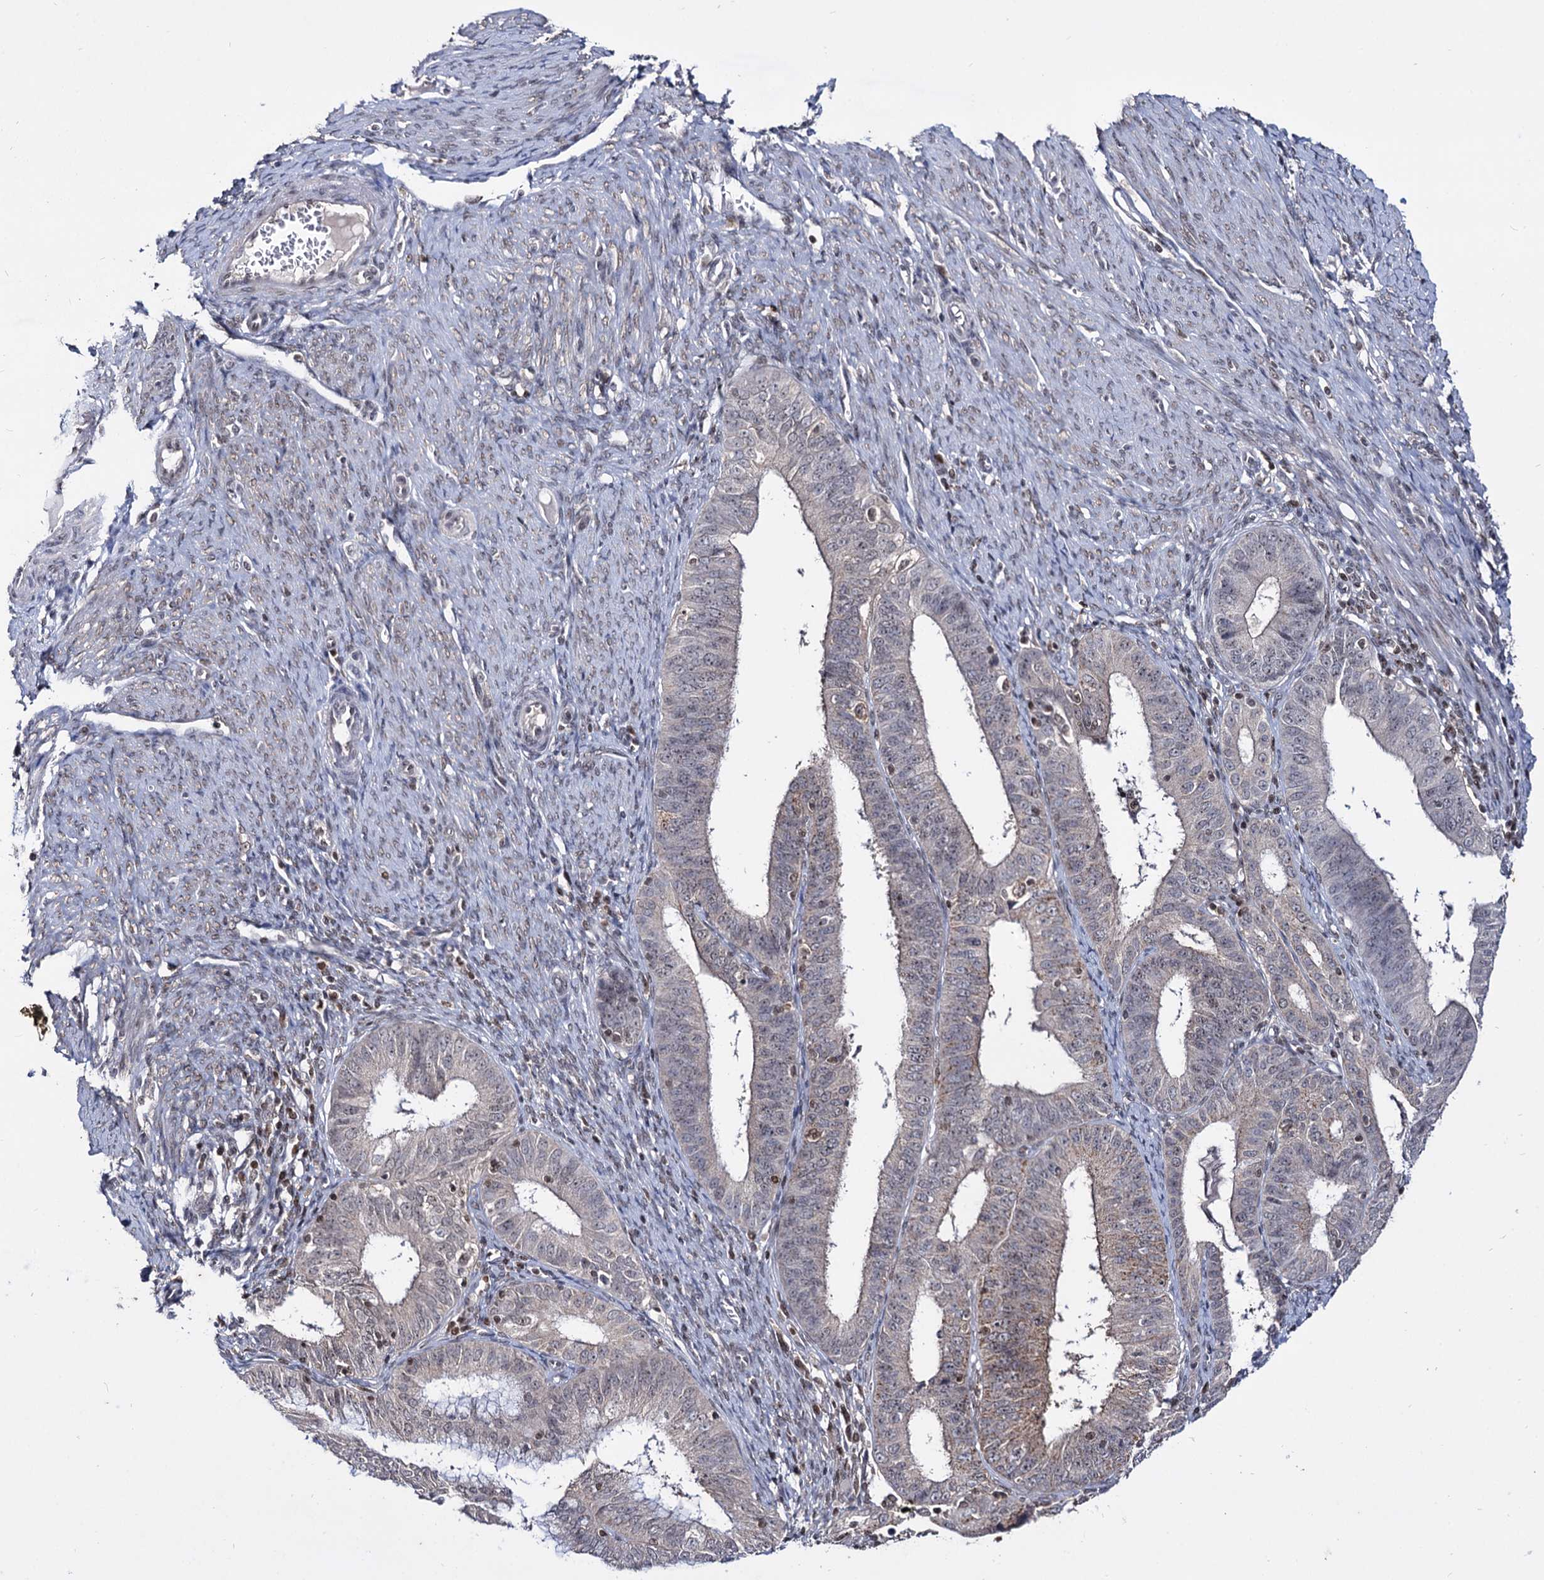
{"staining": {"intensity": "weak", "quantity": "<25%", "location": "cytoplasmic/membranous"}, "tissue": "endometrial cancer", "cell_type": "Tumor cells", "image_type": "cancer", "snomed": [{"axis": "morphology", "description": "Adenocarcinoma, NOS"}, {"axis": "topography", "description": "Endometrium"}], "caption": "A histopathology image of endometrial cancer (adenocarcinoma) stained for a protein reveals no brown staining in tumor cells.", "gene": "SMCHD1", "patient": {"sex": "female", "age": 51}}